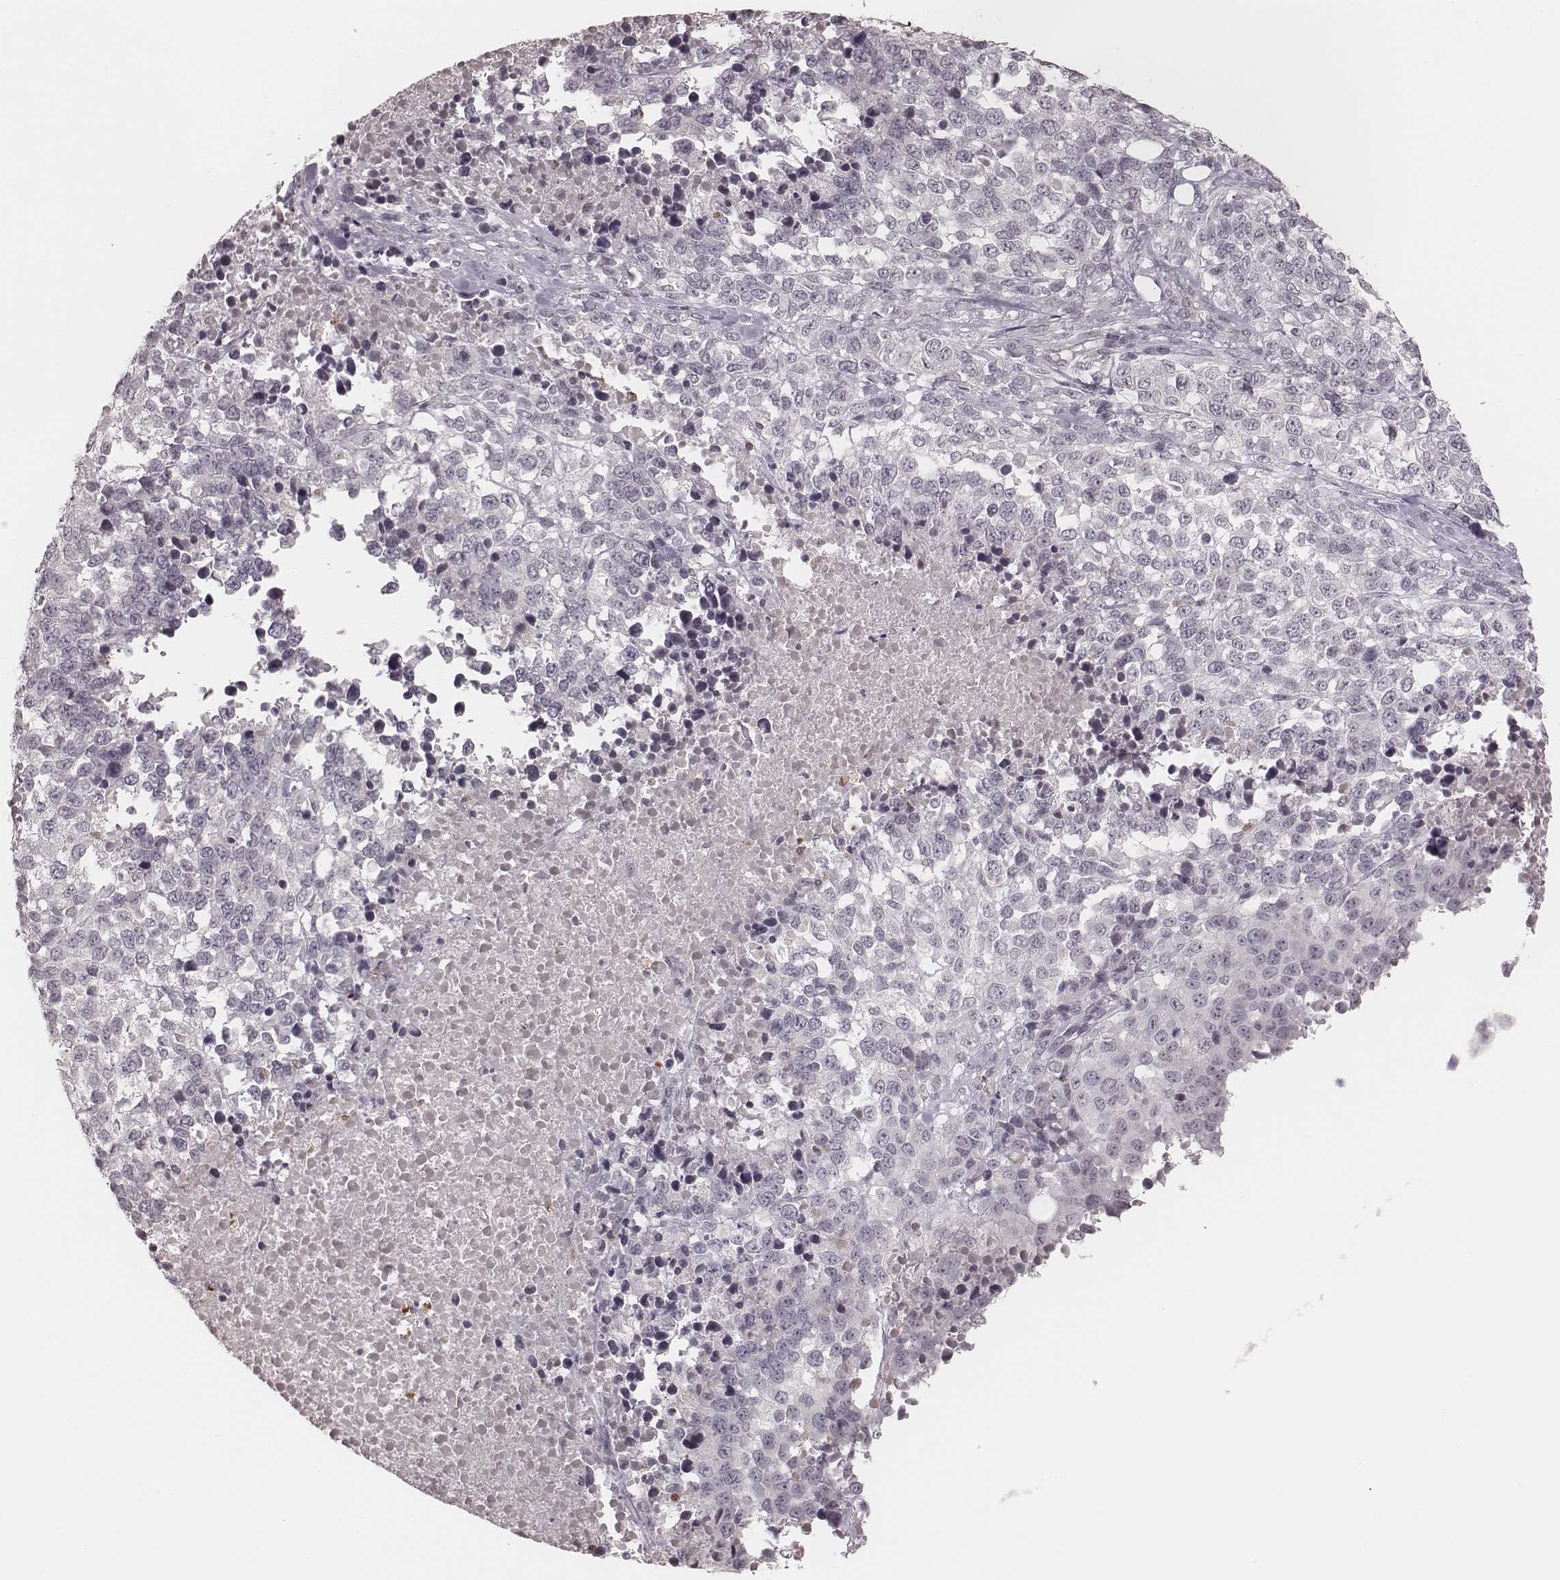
{"staining": {"intensity": "negative", "quantity": "none", "location": "none"}, "tissue": "melanoma", "cell_type": "Tumor cells", "image_type": "cancer", "snomed": [{"axis": "morphology", "description": "Malignant melanoma, Metastatic site"}, {"axis": "topography", "description": "Skin"}], "caption": "Histopathology image shows no protein staining in tumor cells of malignant melanoma (metastatic site) tissue.", "gene": "KITLG", "patient": {"sex": "male", "age": 84}}